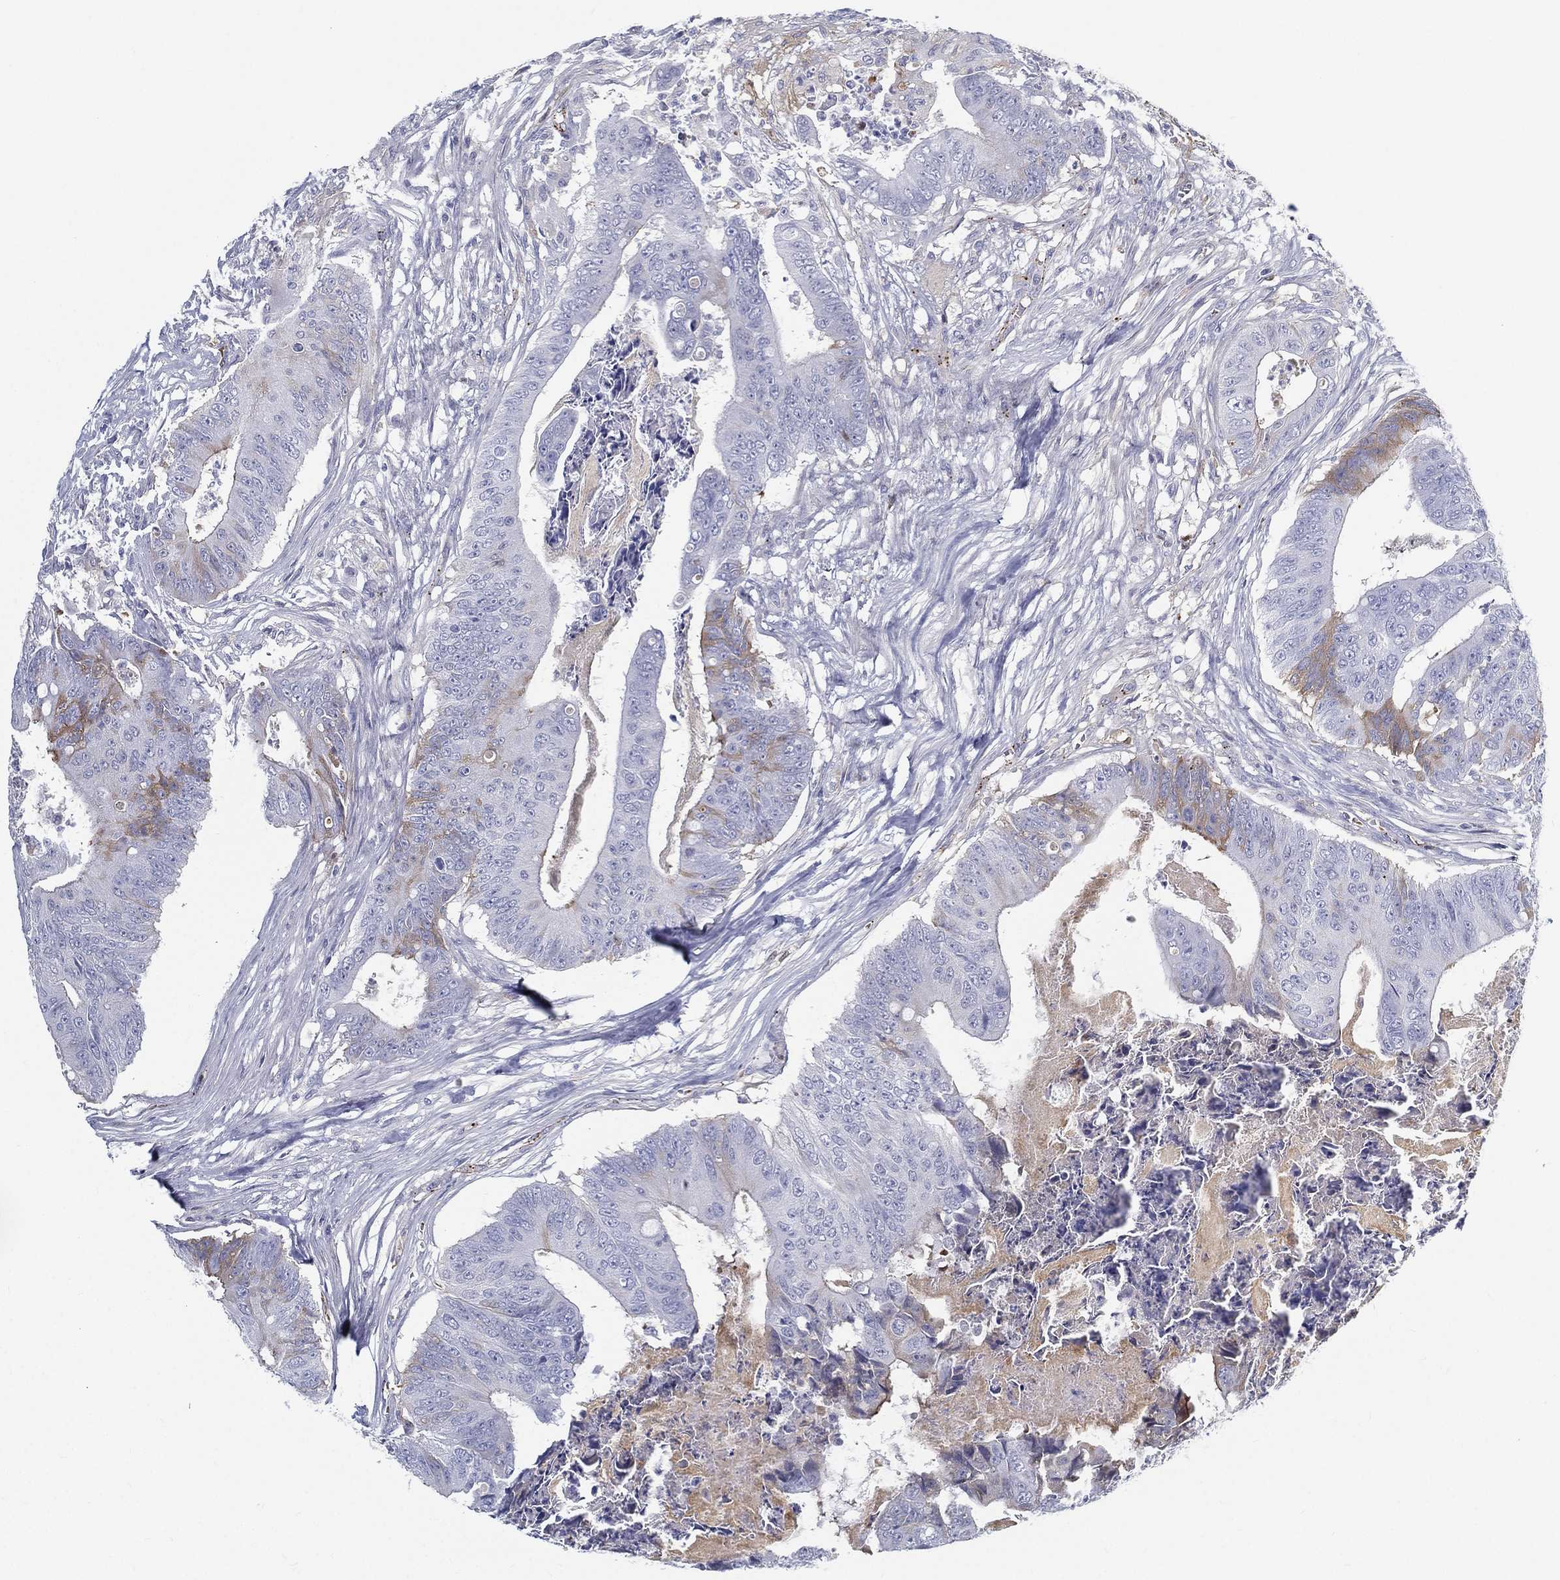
{"staining": {"intensity": "weak", "quantity": "<25%", "location": "cytoplasmic/membranous"}, "tissue": "colorectal cancer", "cell_type": "Tumor cells", "image_type": "cancer", "snomed": [{"axis": "morphology", "description": "Adenocarcinoma, NOS"}, {"axis": "topography", "description": "Colon"}], "caption": "Immunohistochemistry (IHC) micrograph of neoplastic tissue: human colorectal cancer stained with DAB (3,3'-diaminobenzidine) displays no significant protein staining in tumor cells.", "gene": "IFNB1", "patient": {"sex": "male", "age": 84}}